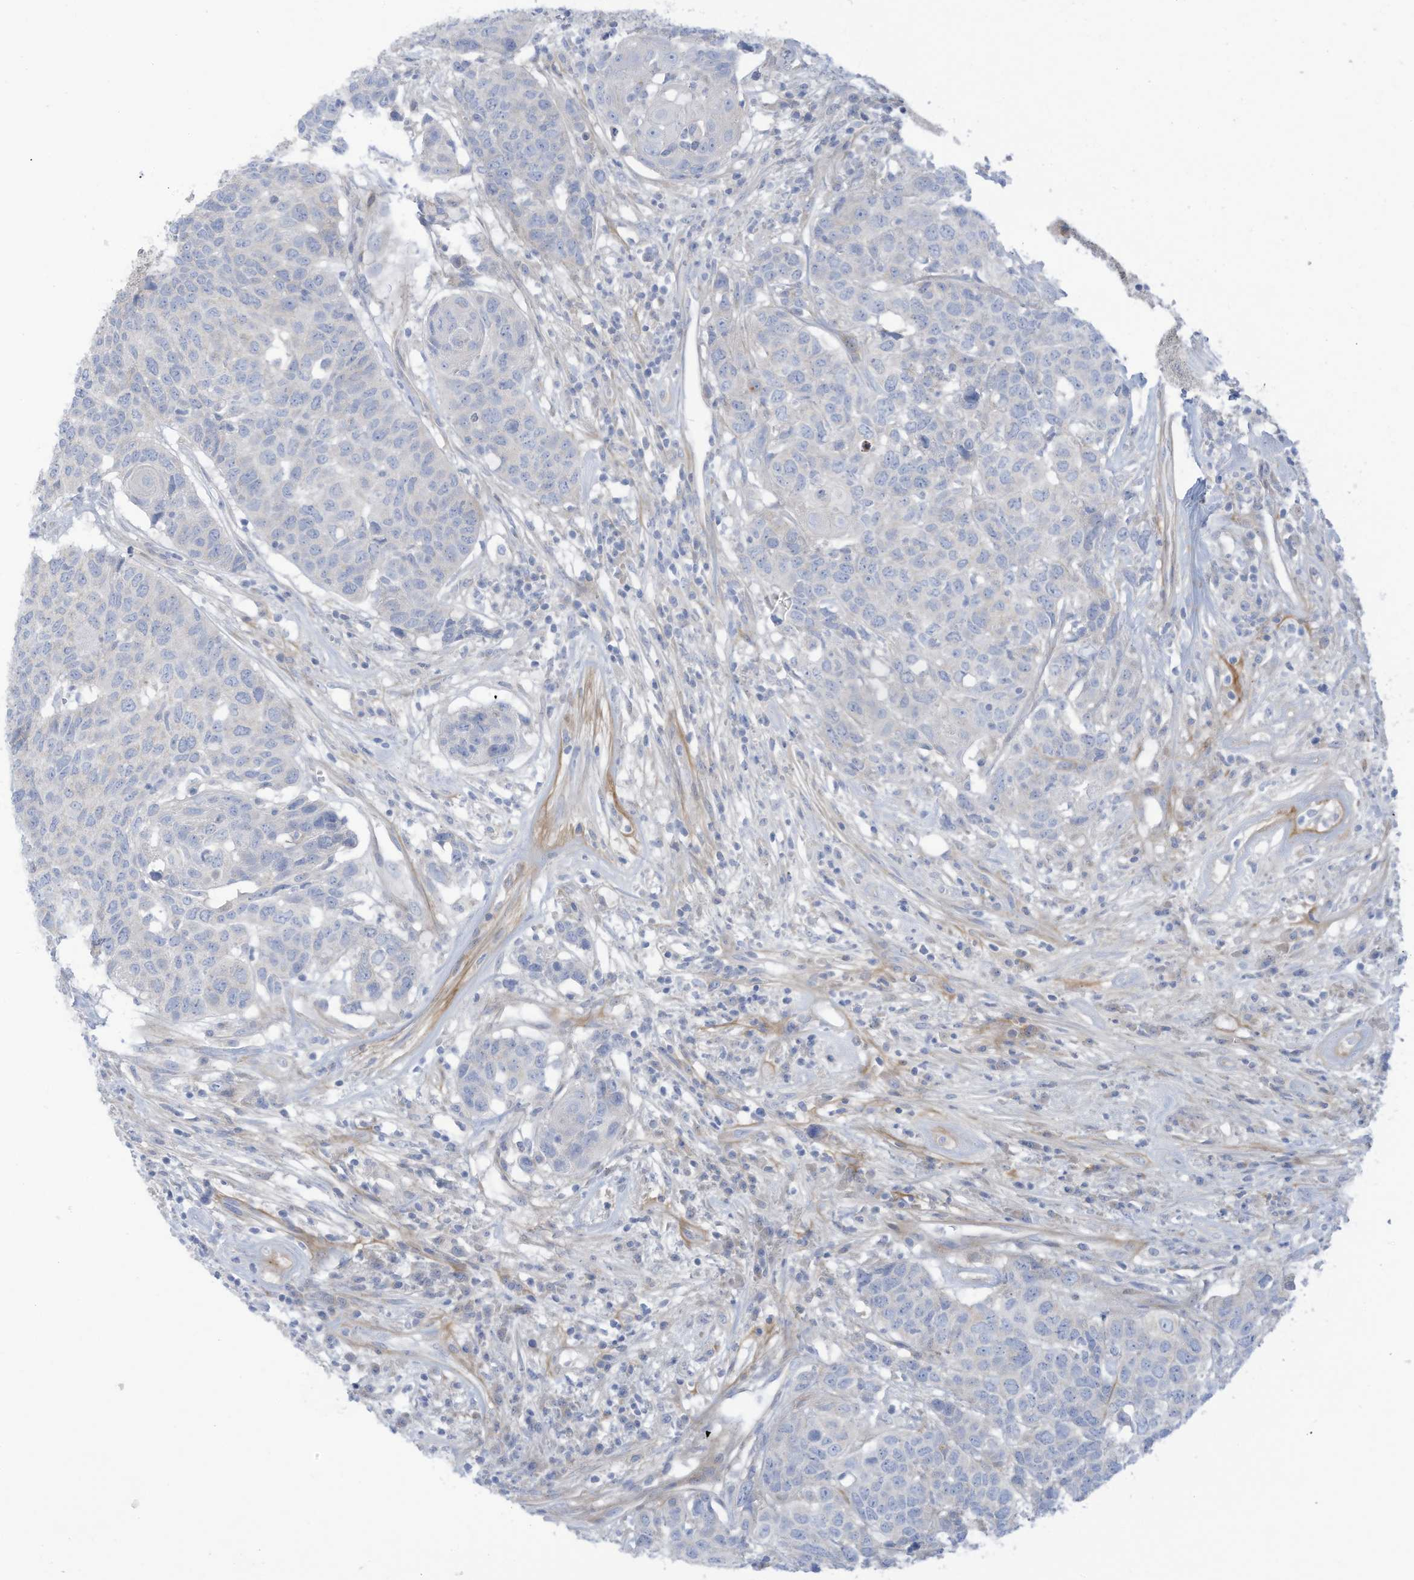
{"staining": {"intensity": "negative", "quantity": "none", "location": "none"}, "tissue": "head and neck cancer", "cell_type": "Tumor cells", "image_type": "cancer", "snomed": [{"axis": "morphology", "description": "Squamous cell carcinoma, NOS"}, {"axis": "topography", "description": "Head-Neck"}], "caption": "Immunohistochemical staining of squamous cell carcinoma (head and neck) shows no significant staining in tumor cells.", "gene": "TRMT2B", "patient": {"sex": "male", "age": 66}}